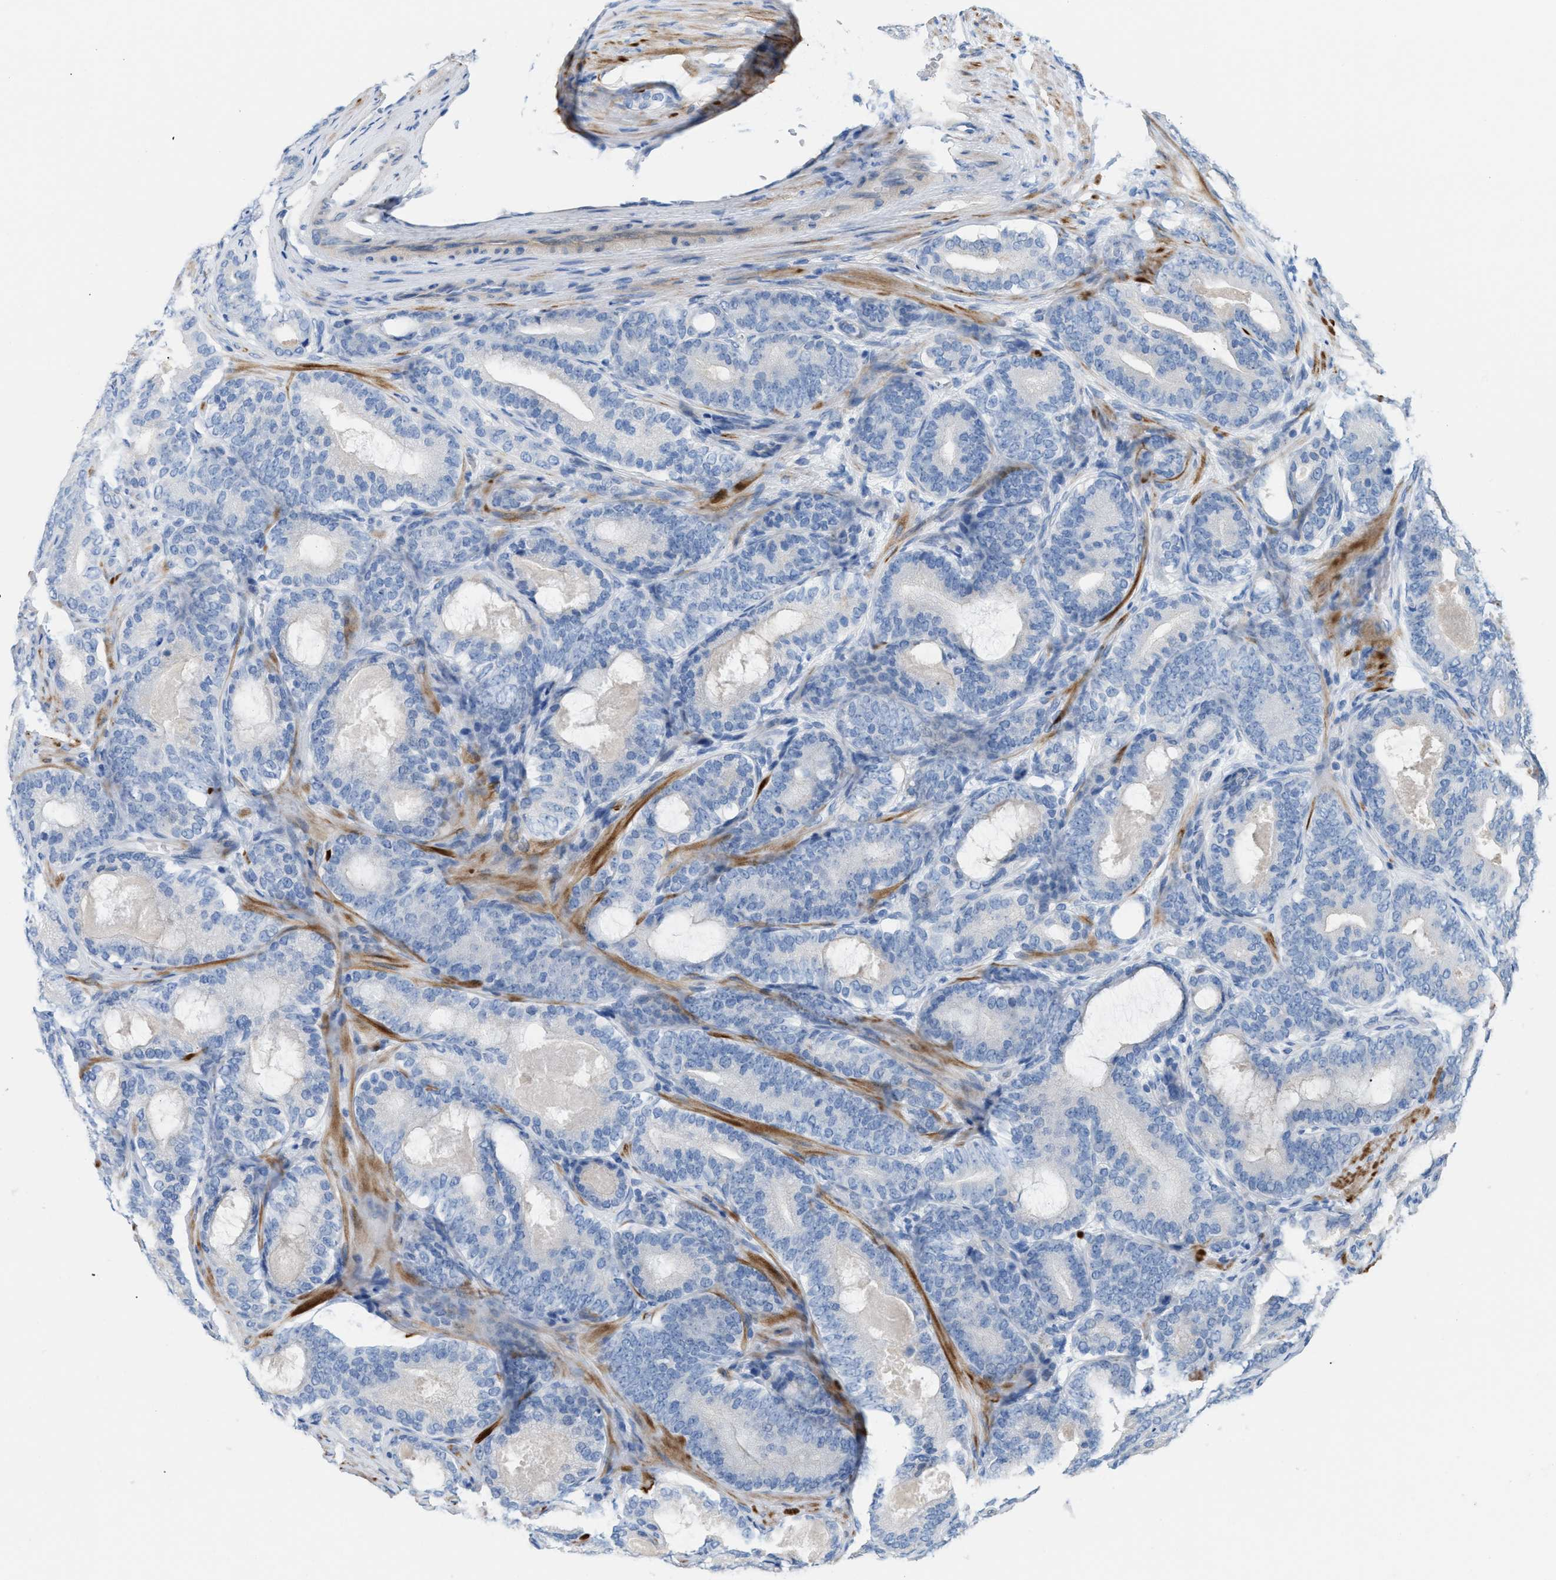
{"staining": {"intensity": "negative", "quantity": "none", "location": "none"}, "tissue": "prostate cancer", "cell_type": "Tumor cells", "image_type": "cancer", "snomed": [{"axis": "morphology", "description": "Adenocarcinoma, High grade"}, {"axis": "topography", "description": "Prostate"}], "caption": "Prostate adenocarcinoma (high-grade) was stained to show a protein in brown. There is no significant positivity in tumor cells.", "gene": "MPP3", "patient": {"sex": "male", "age": 60}}